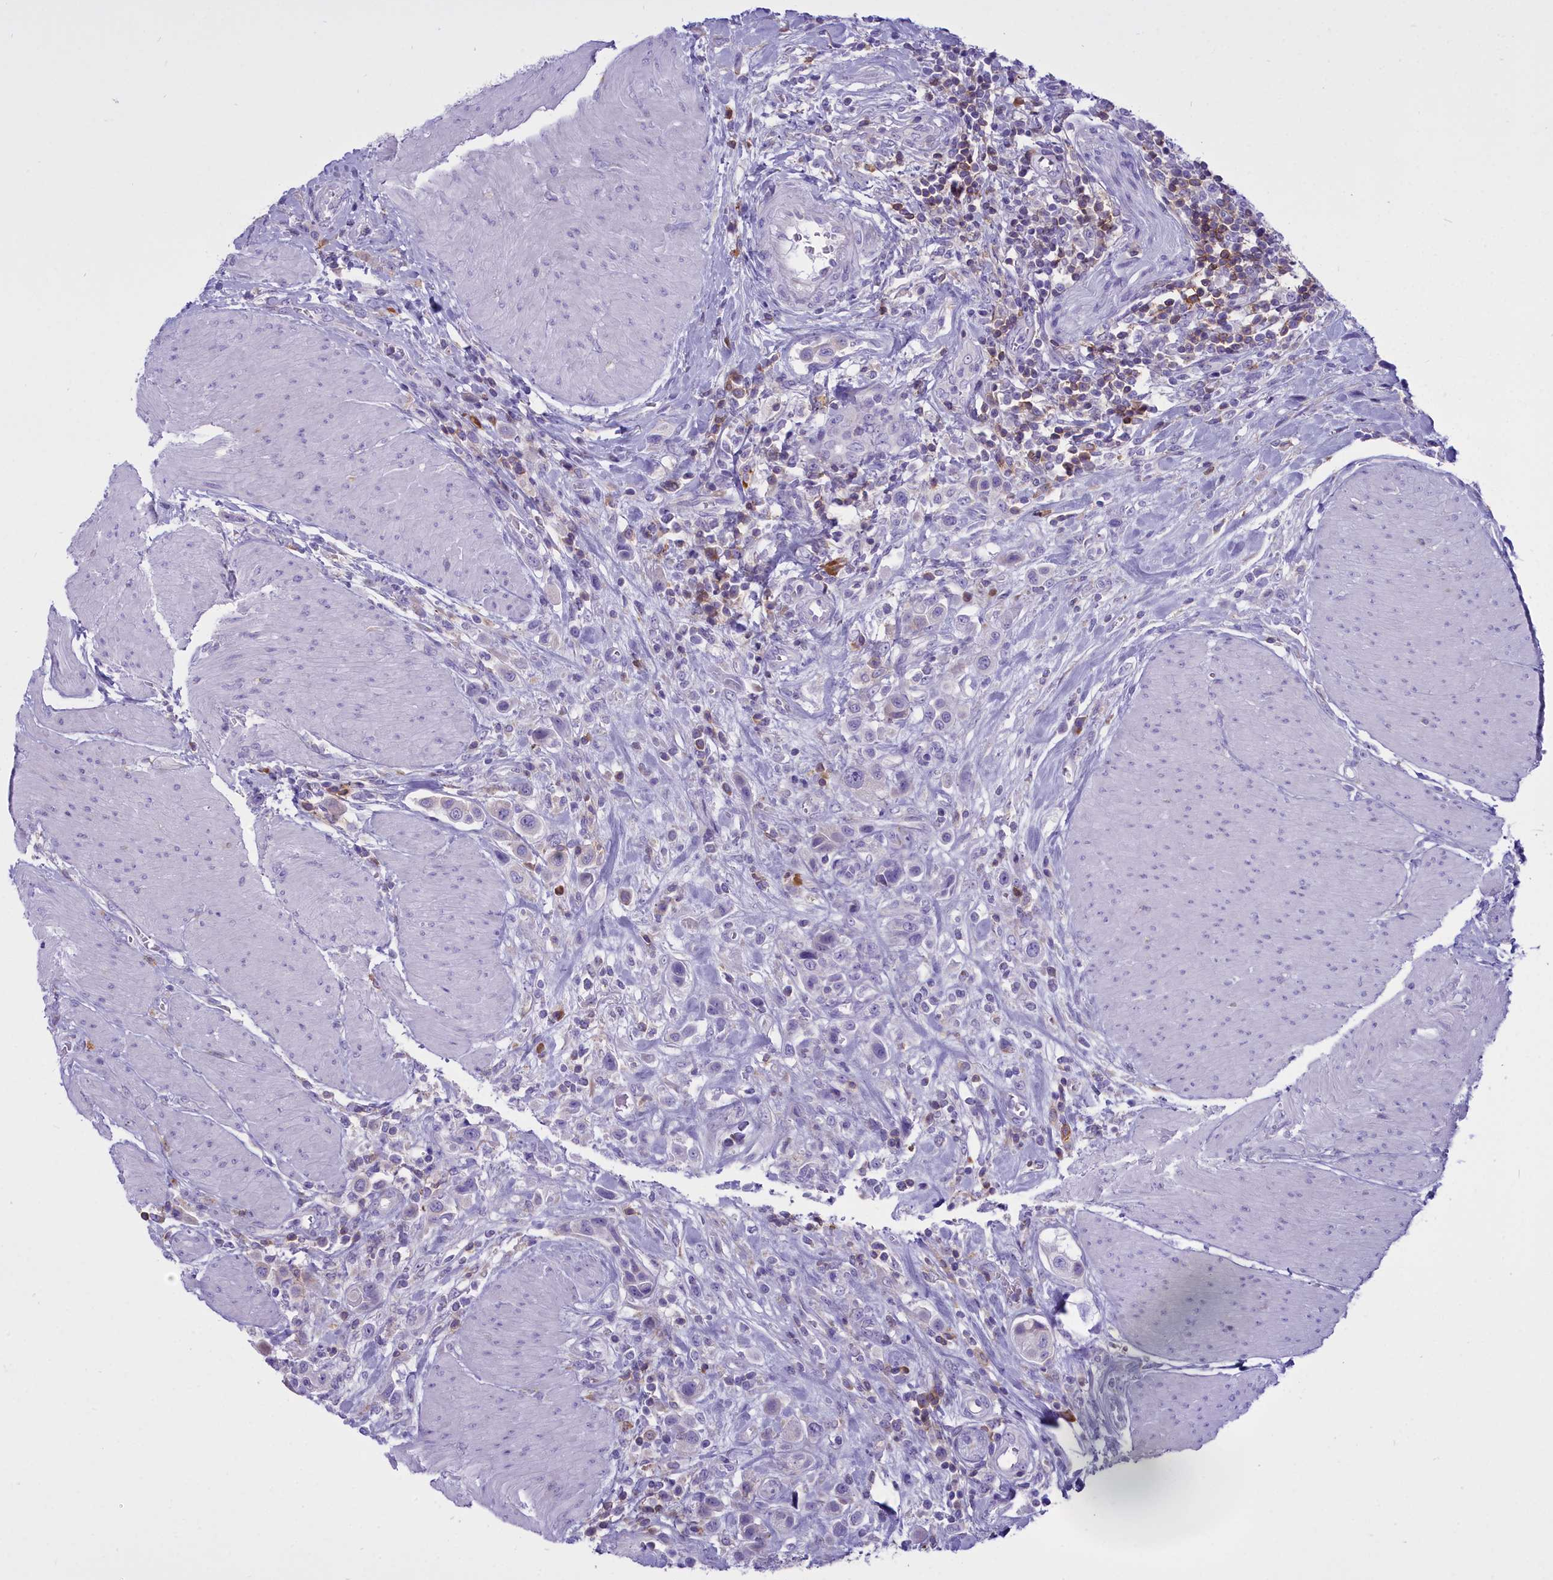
{"staining": {"intensity": "negative", "quantity": "none", "location": "none"}, "tissue": "urothelial cancer", "cell_type": "Tumor cells", "image_type": "cancer", "snomed": [{"axis": "morphology", "description": "Urothelial carcinoma, High grade"}, {"axis": "topography", "description": "Urinary bladder"}], "caption": "IHC image of human high-grade urothelial carcinoma stained for a protein (brown), which exhibits no positivity in tumor cells.", "gene": "CD5", "patient": {"sex": "male", "age": 50}}